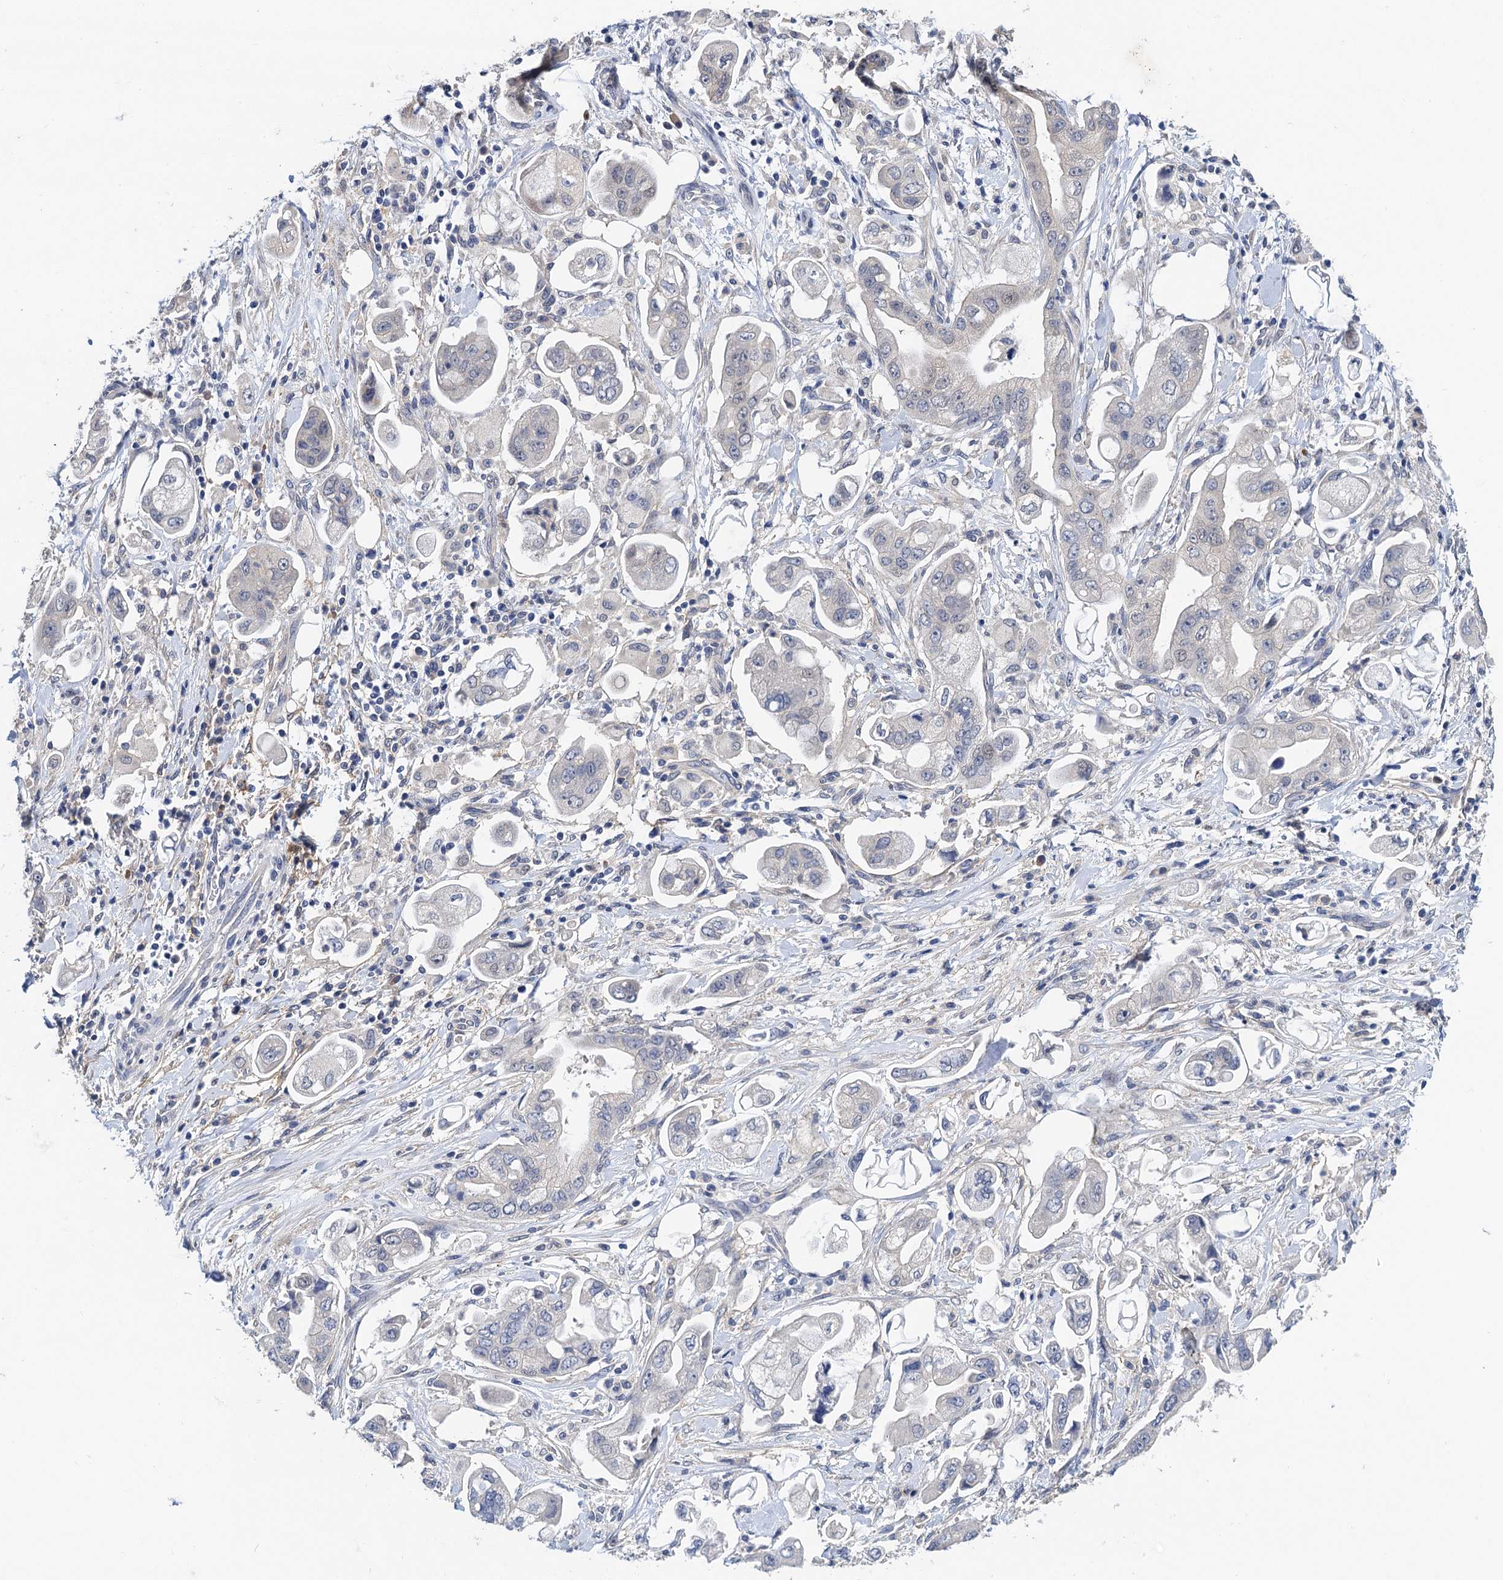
{"staining": {"intensity": "negative", "quantity": "none", "location": "none"}, "tissue": "stomach cancer", "cell_type": "Tumor cells", "image_type": "cancer", "snomed": [{"axis": "morphology", "description": "Adenocarcinoma, NOS"}, {"axis": "topography", "description": "Stomach"}], "caption": "A histopathology image of stomach cancer stained for a protein reveals no brown staining in tumor cells.", "gene": "TMEM39B", "patient": {"sex": "male", "age": 62}}